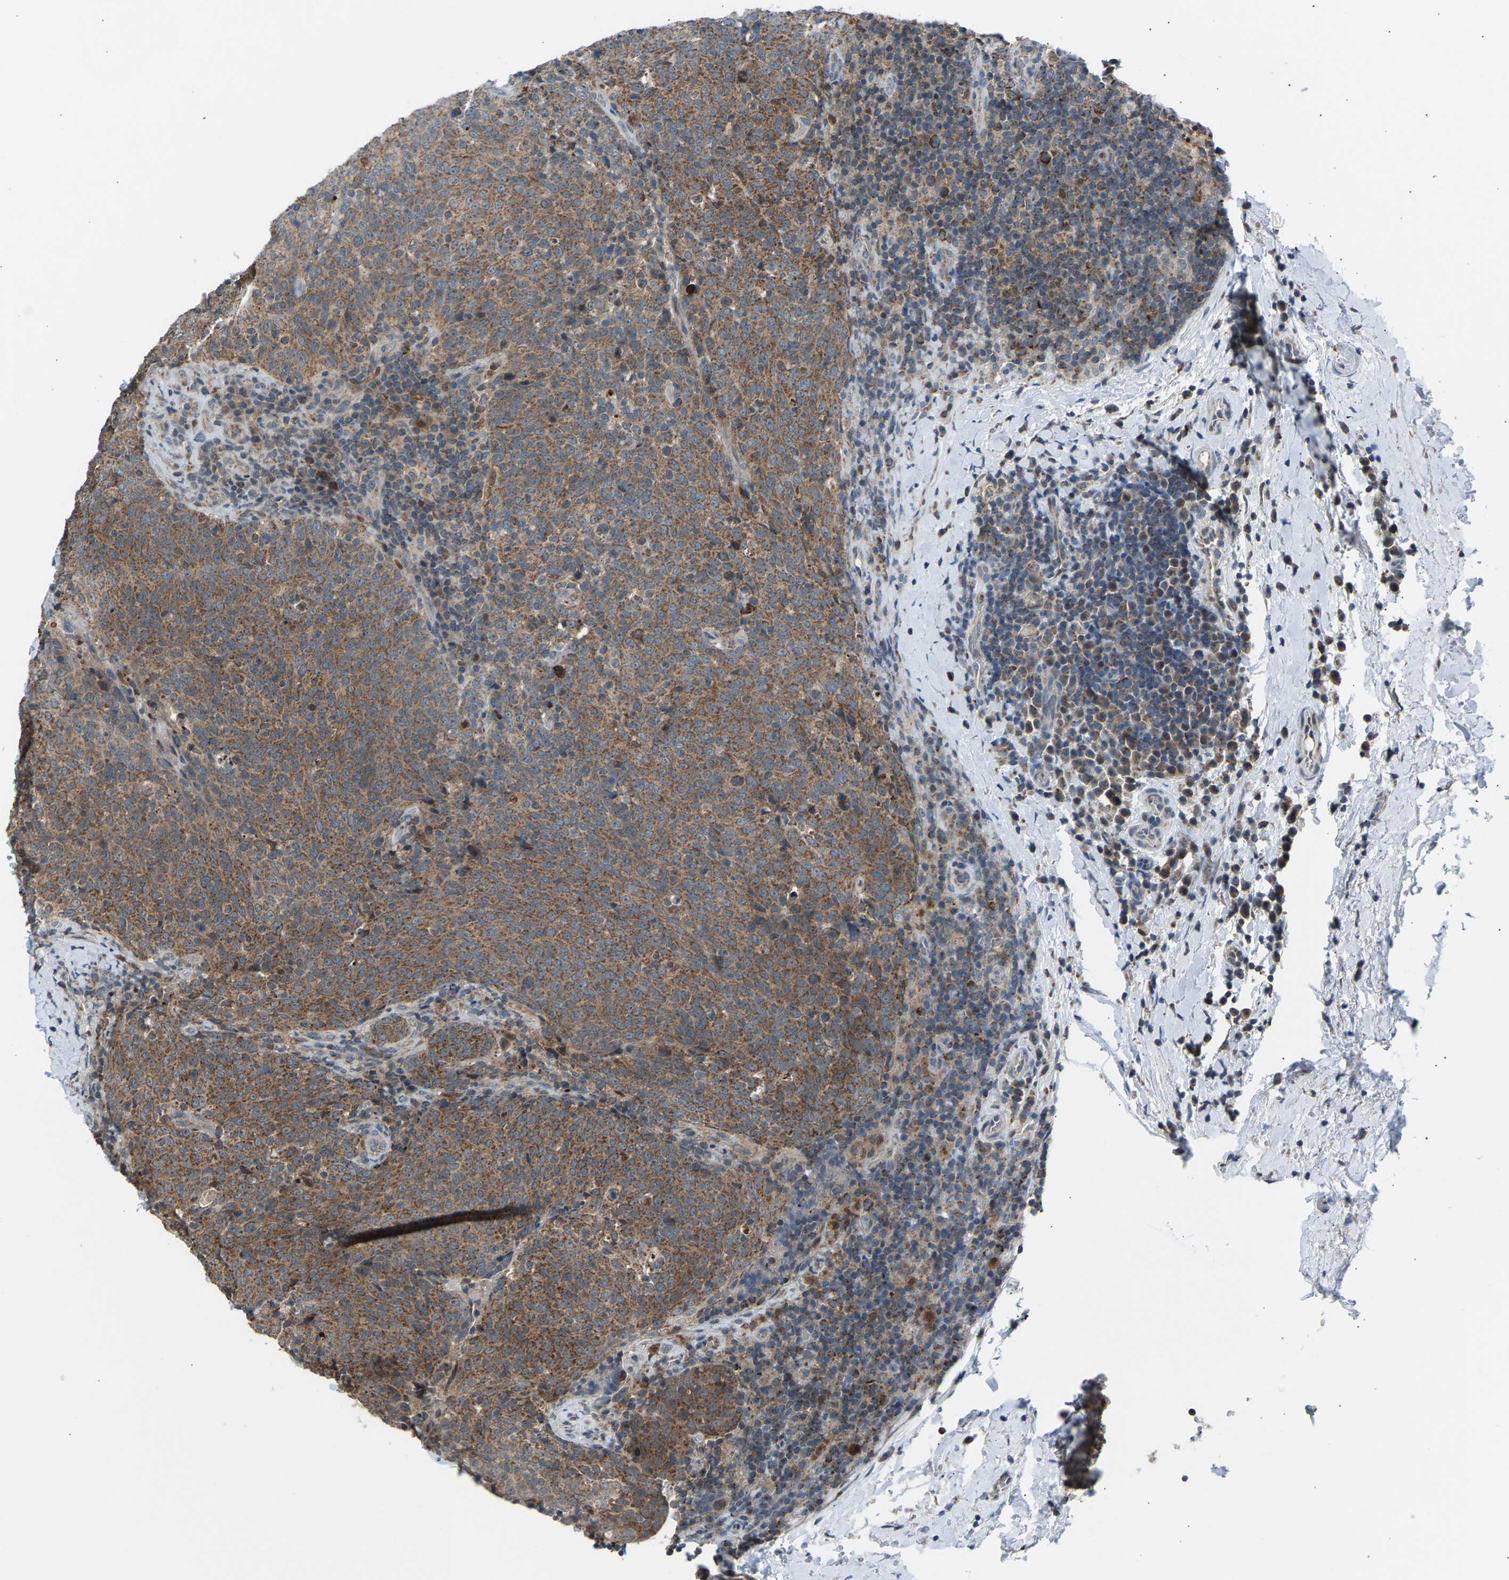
{"staining": {"intensity": "moderate", "quantity": ">75%", "location": "cytoplasmic/membranous"}, "tissue": "head and neck cancer", "cell_type": "Tumor cells", "image_type": "cancer", "snomed": [{"axis": "morphology", "description": "Squamous cell carcinoma, NOS"}, {"axis": "morphology", "description": "Squamous cell carcinoma, metastatic, NOS"}, {"axis": "topography", "description": "Lymph node"}, {"axis": "topography", "description": "Head-Neck"}], "caption": "A histopathology image showing moderate cytoplasmic/membranous staining in about >75% of tumor cells in head and neck squamous cell carcinoma, as visualized by brown immunohistochemical staining.", "gene": "SLIRP", "patient": {"sex": "male", "age": 62}}